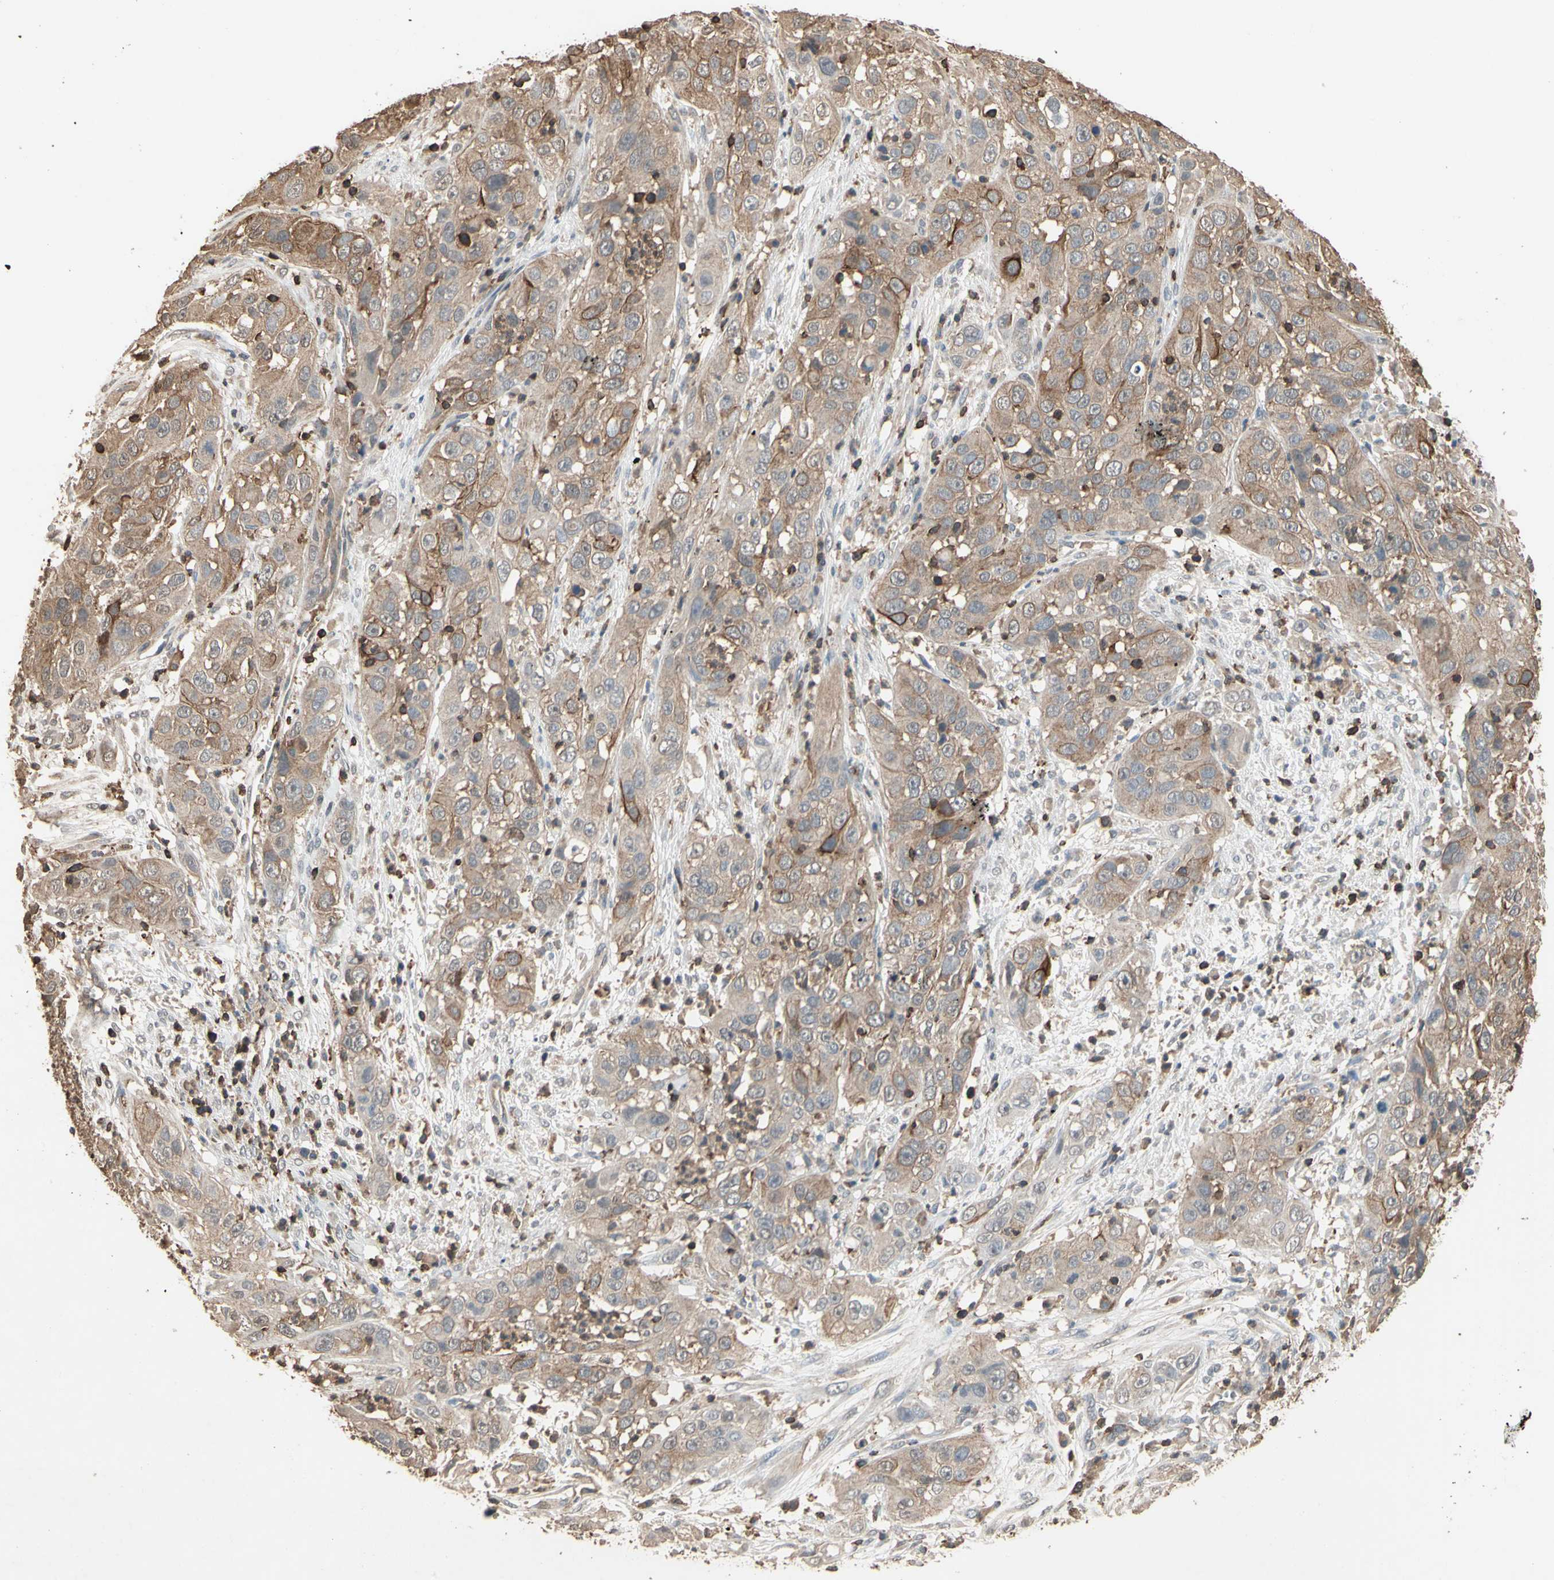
{"staining": {"intensity": "weak", "quantity": ">75%", "location": "cytoplasmic/membranous"}, "tissue": "cervical cancer", "cell_type": "Tumor cells", "image_type": "cancer", "snomed": [{"axis": "morphology", "description": "Squamous cell carcinoma, NOS"}, {"axis": "topography", "description": "Cervix"}], "caption": "Protein expression analysis of human squamous cell carcinoma (cervical) reveals weak cytoplasmic/membranous staining in approximately >75% of tumor cells.", "gene": "MAP3K10", "patient": {"sex": "female", "age": 32}}